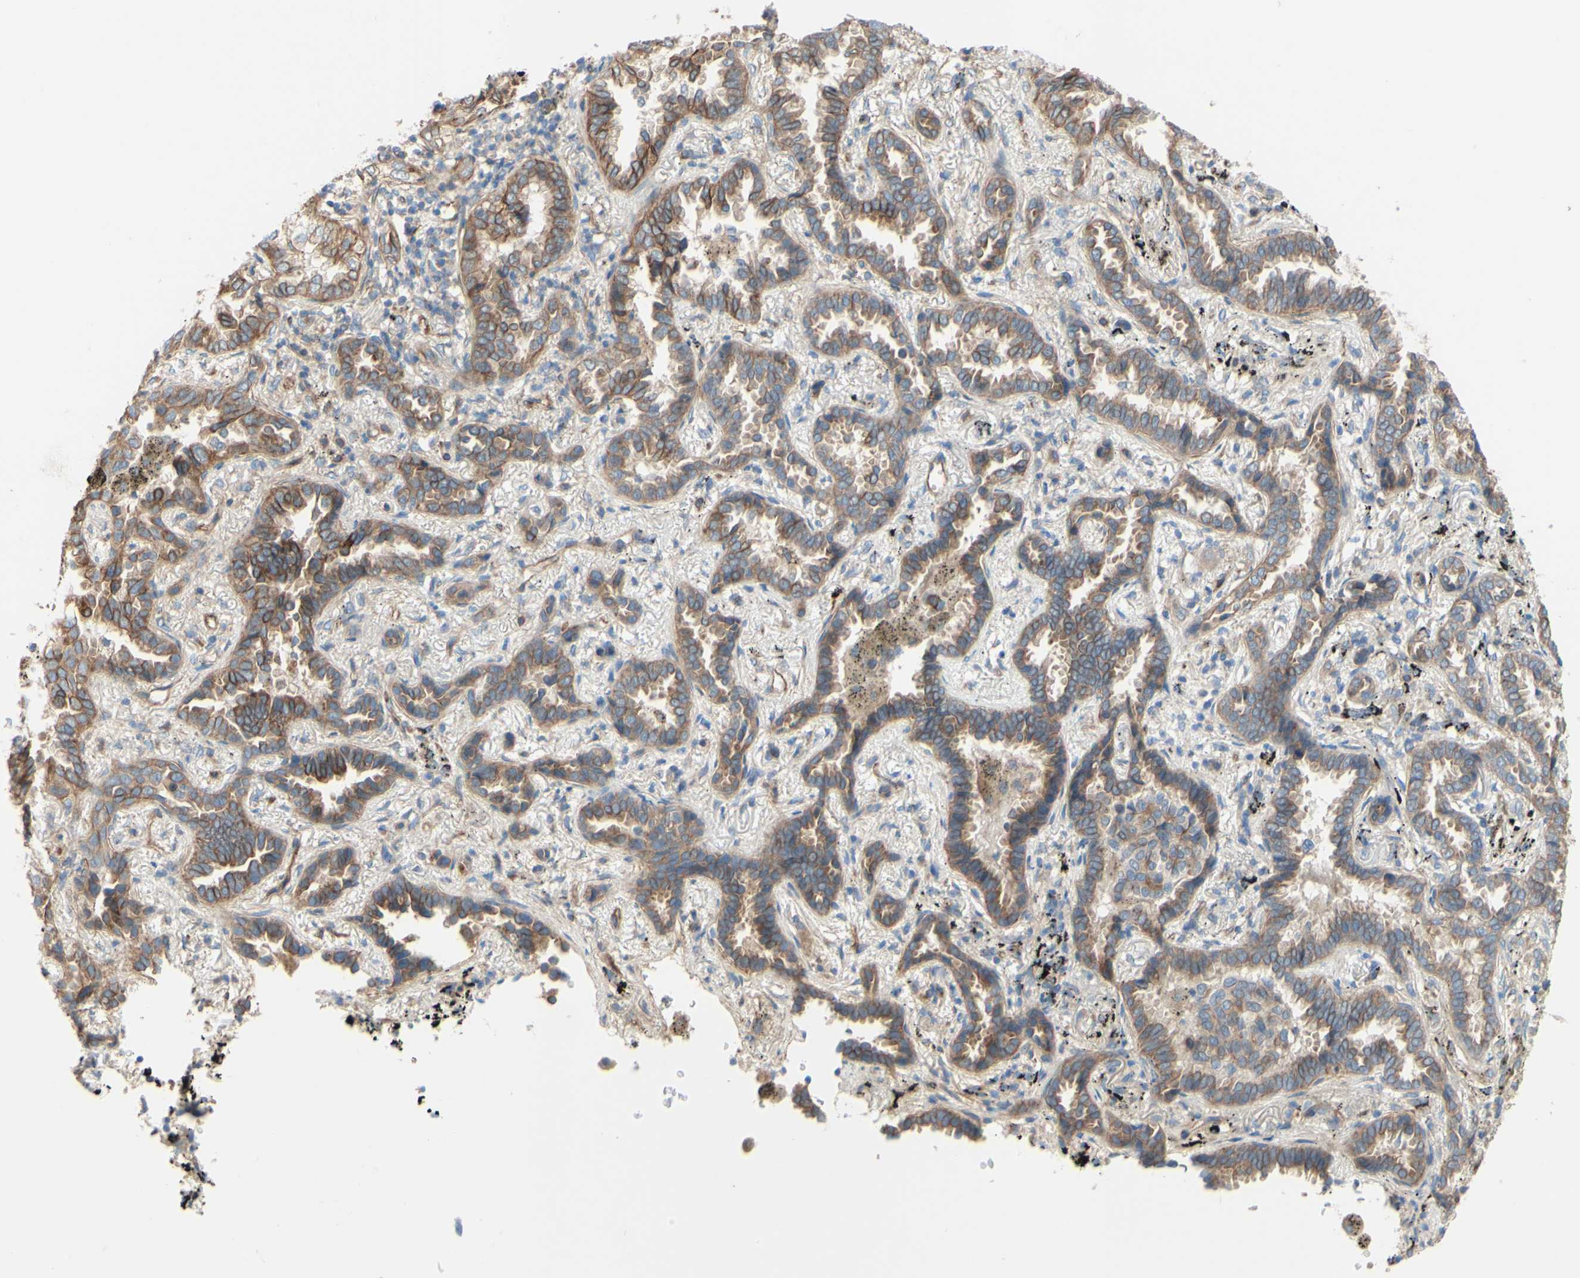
{"staining": {"intensity": "moderate", "quantity": ">75%", "location": "cytoplasmic/membranous"}, "tissue": "lung cancer", "cell_type": "Tumor cells", "image_type": "cancer", "snomed": [{"axis": "morphology", "description": "Normal tissue, NOS"}, {"axis": "morphology", "description": "Adenocarcinoma, NOS"}, {"axis": "topography", "description": "Lung"}], "caption": "A micrograph of adenocarcinoma (lung) stained for a protein shows moderate cytoplasmic/membranous brown staining in tumor cells.", "gene": "ENDOD1", "patient": {"sex": "male", "age": 59}}